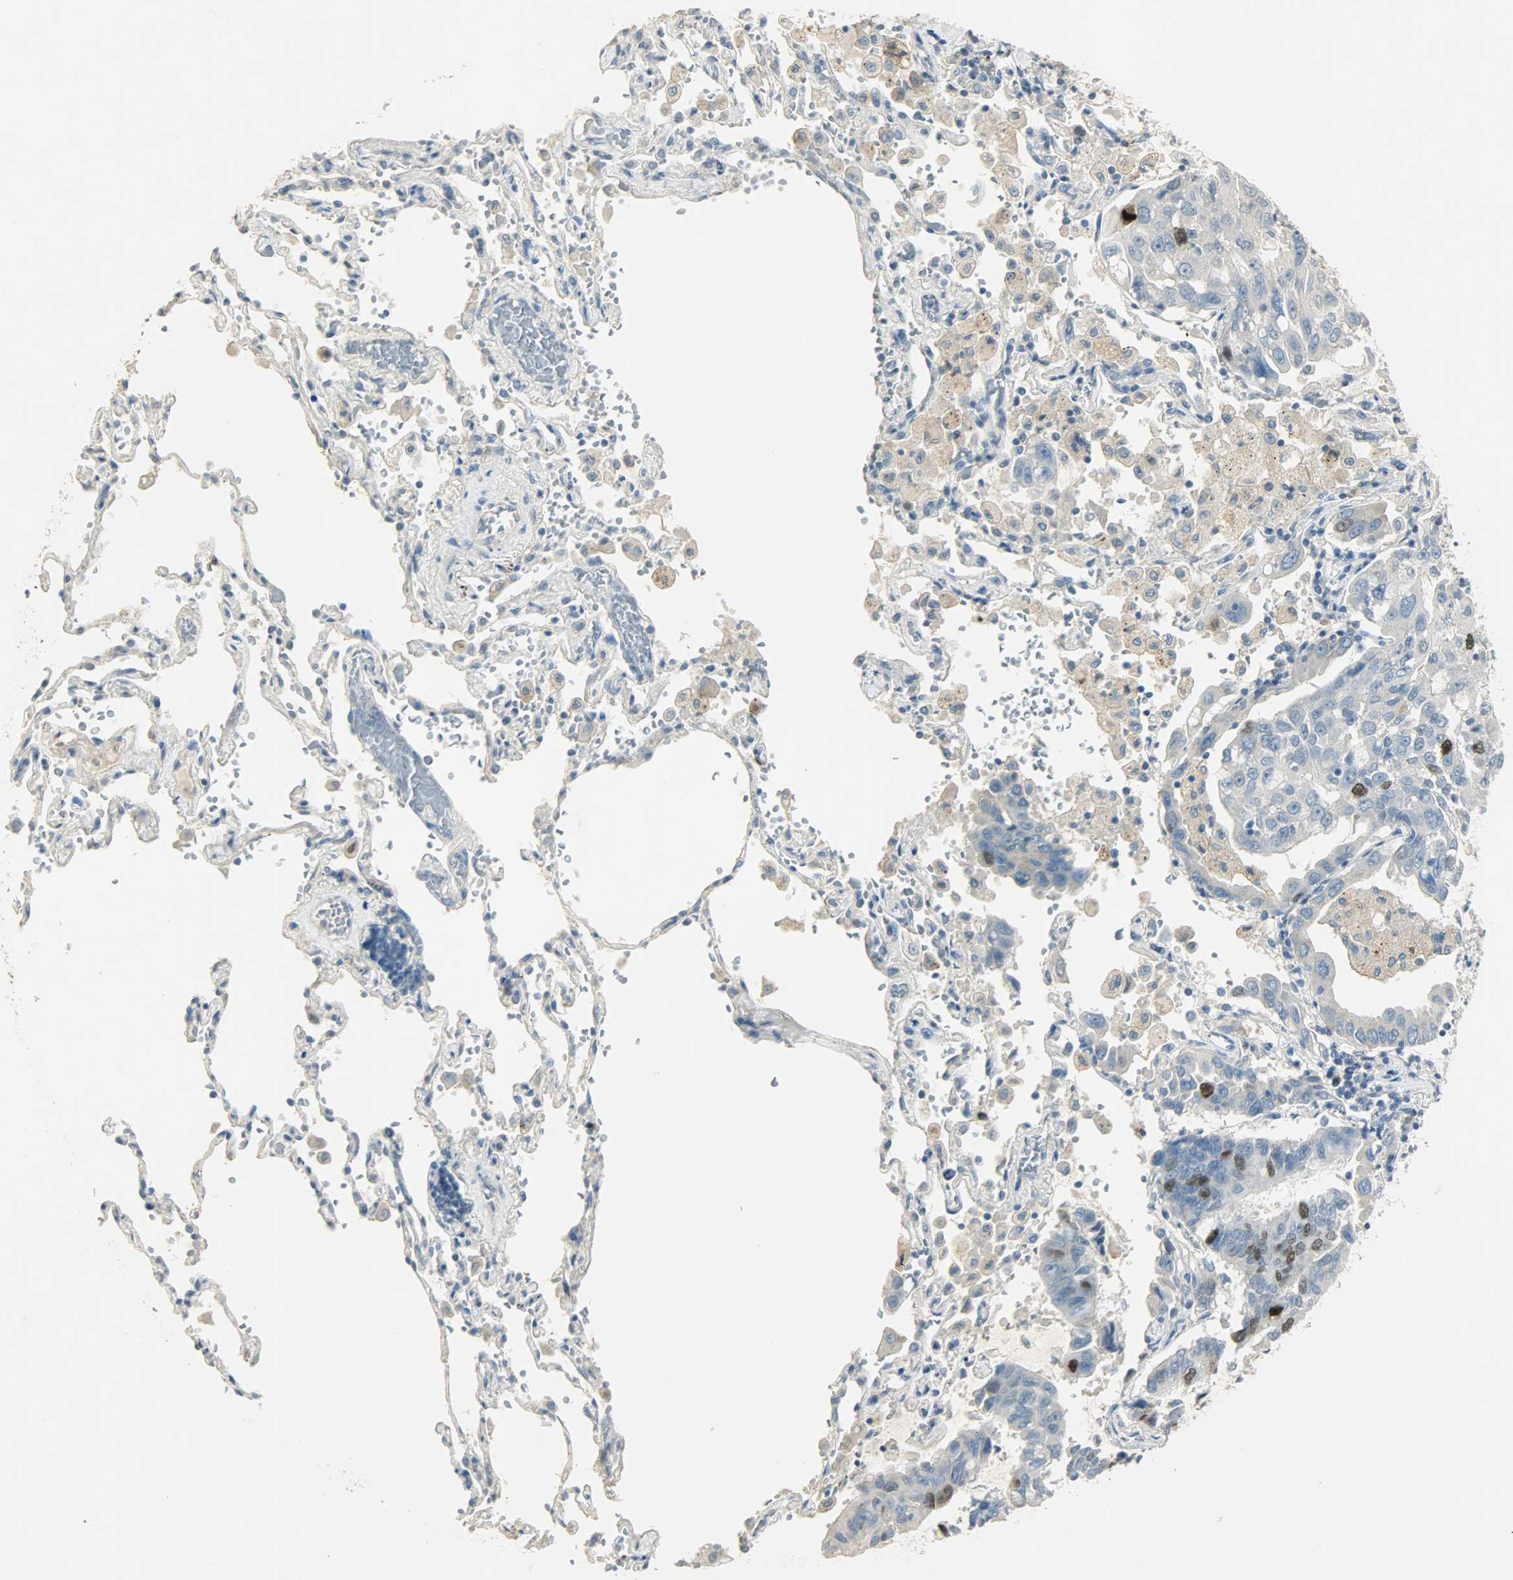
{"staining": {"intensity": "strong", "quantity": "<25%", "location": "nuclear"}, "tissue": "lung cancer", "cell_type": "Tumor cells", "image_type": "cancer", "snomed": [{"axis": "morphology", "description": "Adenocarcinoma, NOS"}, {"axis": "topography", "description": "Lung"}], "caption": "The micrograph demonstrates staining of lung adenocarcinoma, revealing strong nuclear protein expression (brown color) within tumor cells. (Stains: DAB in brown, nuclei in blue, Microscopy: brightfield microscopy at high magnification).", "gene": "TPX2", "patient": {"sex": "male", "age": 64}}